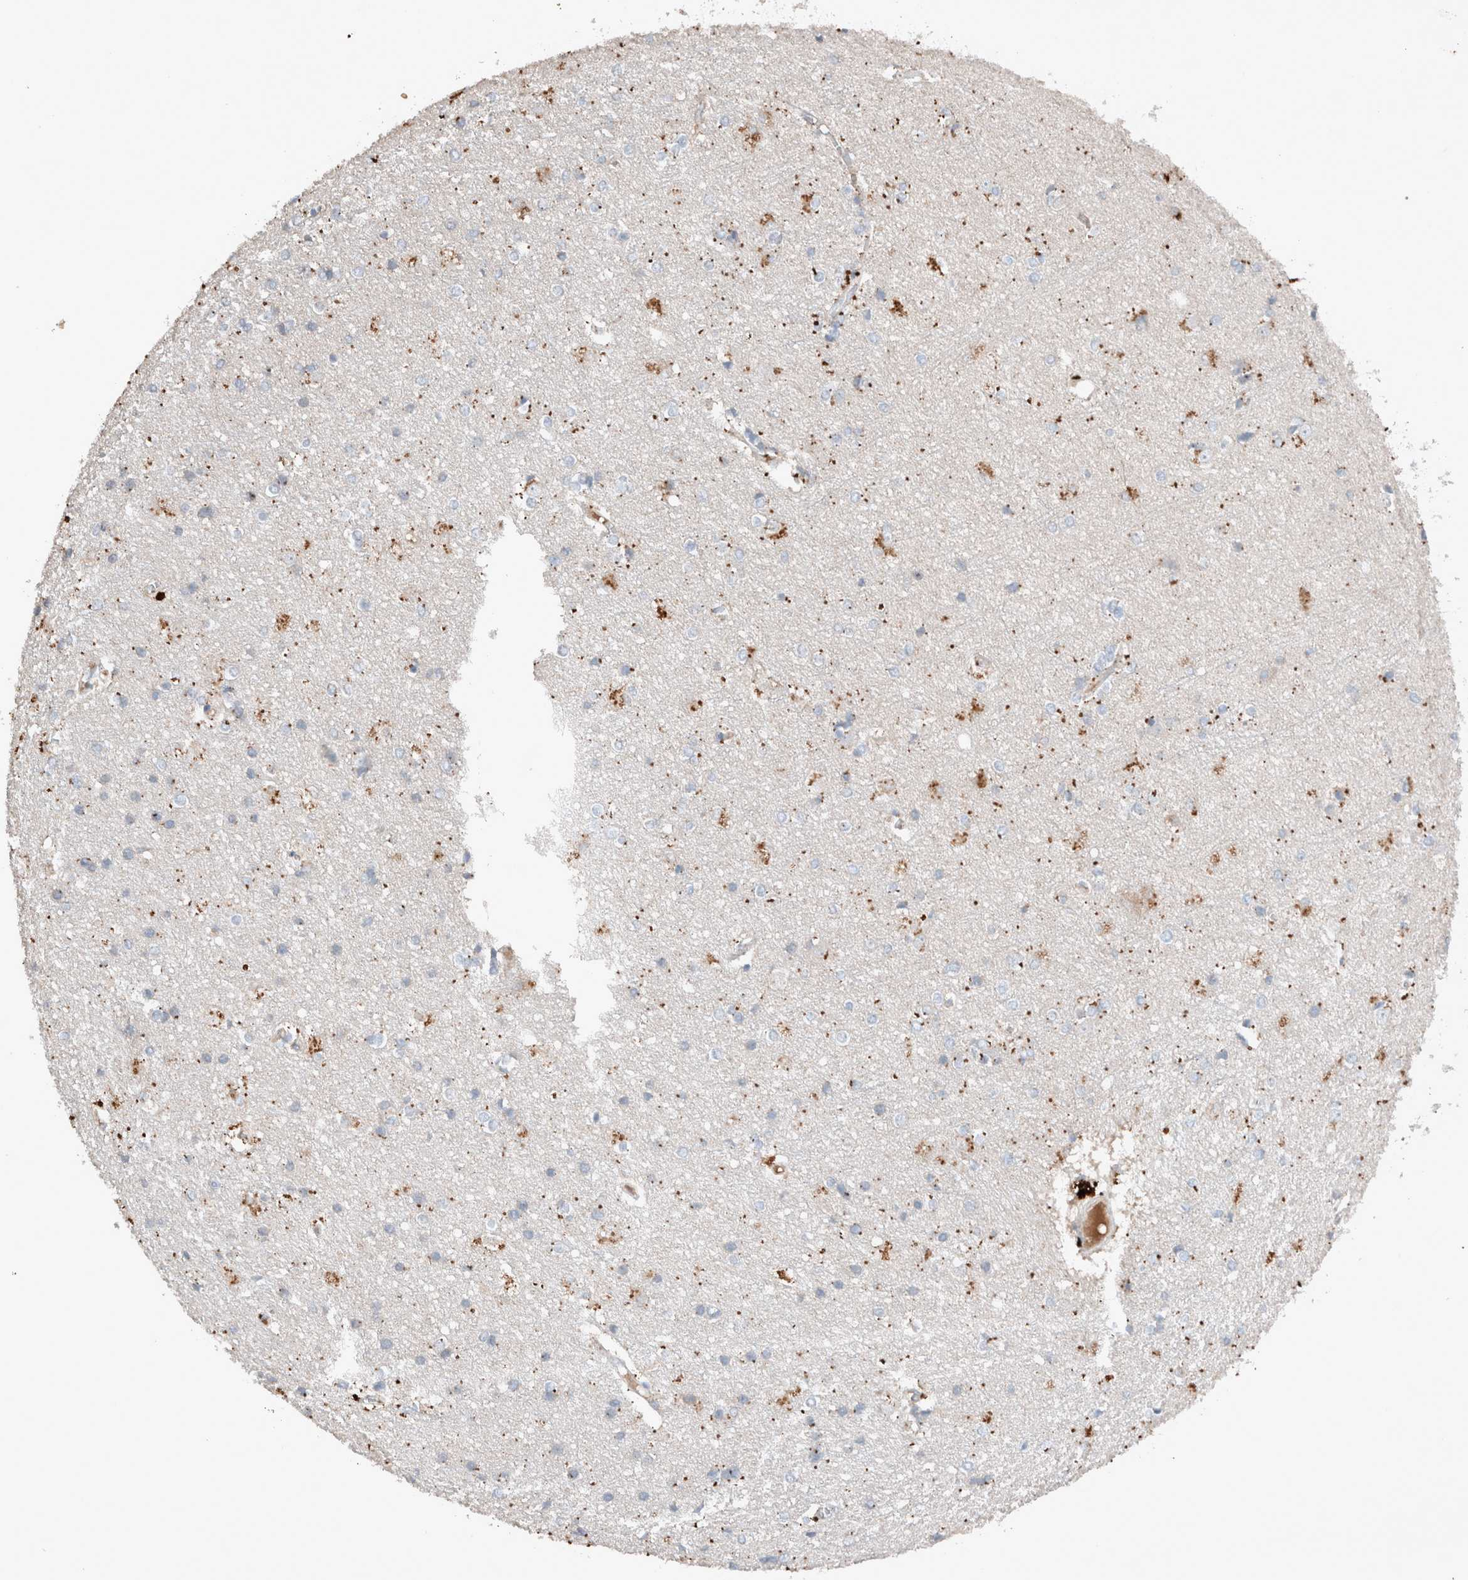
{"staining": {"intensity": "negative", "quantity": "none", "location": "none"}, "tissue": "cerebral cortex", "cell_type": "Endothelial cells", "image_type": "normal", "snomed": [{"axis": "morphology", "description": "Normal tissue, NOS"}, {"axis": "topography", "description": "Cerebral cortex"}], "caption": "DAB (3,3'-diaminobenzidine) immunohistochemical staining of benign cerebral cortex displays no significant expression in endothelial cells.", "gene": "UGCG", "patient": {"sex": "male", "age": 54}}